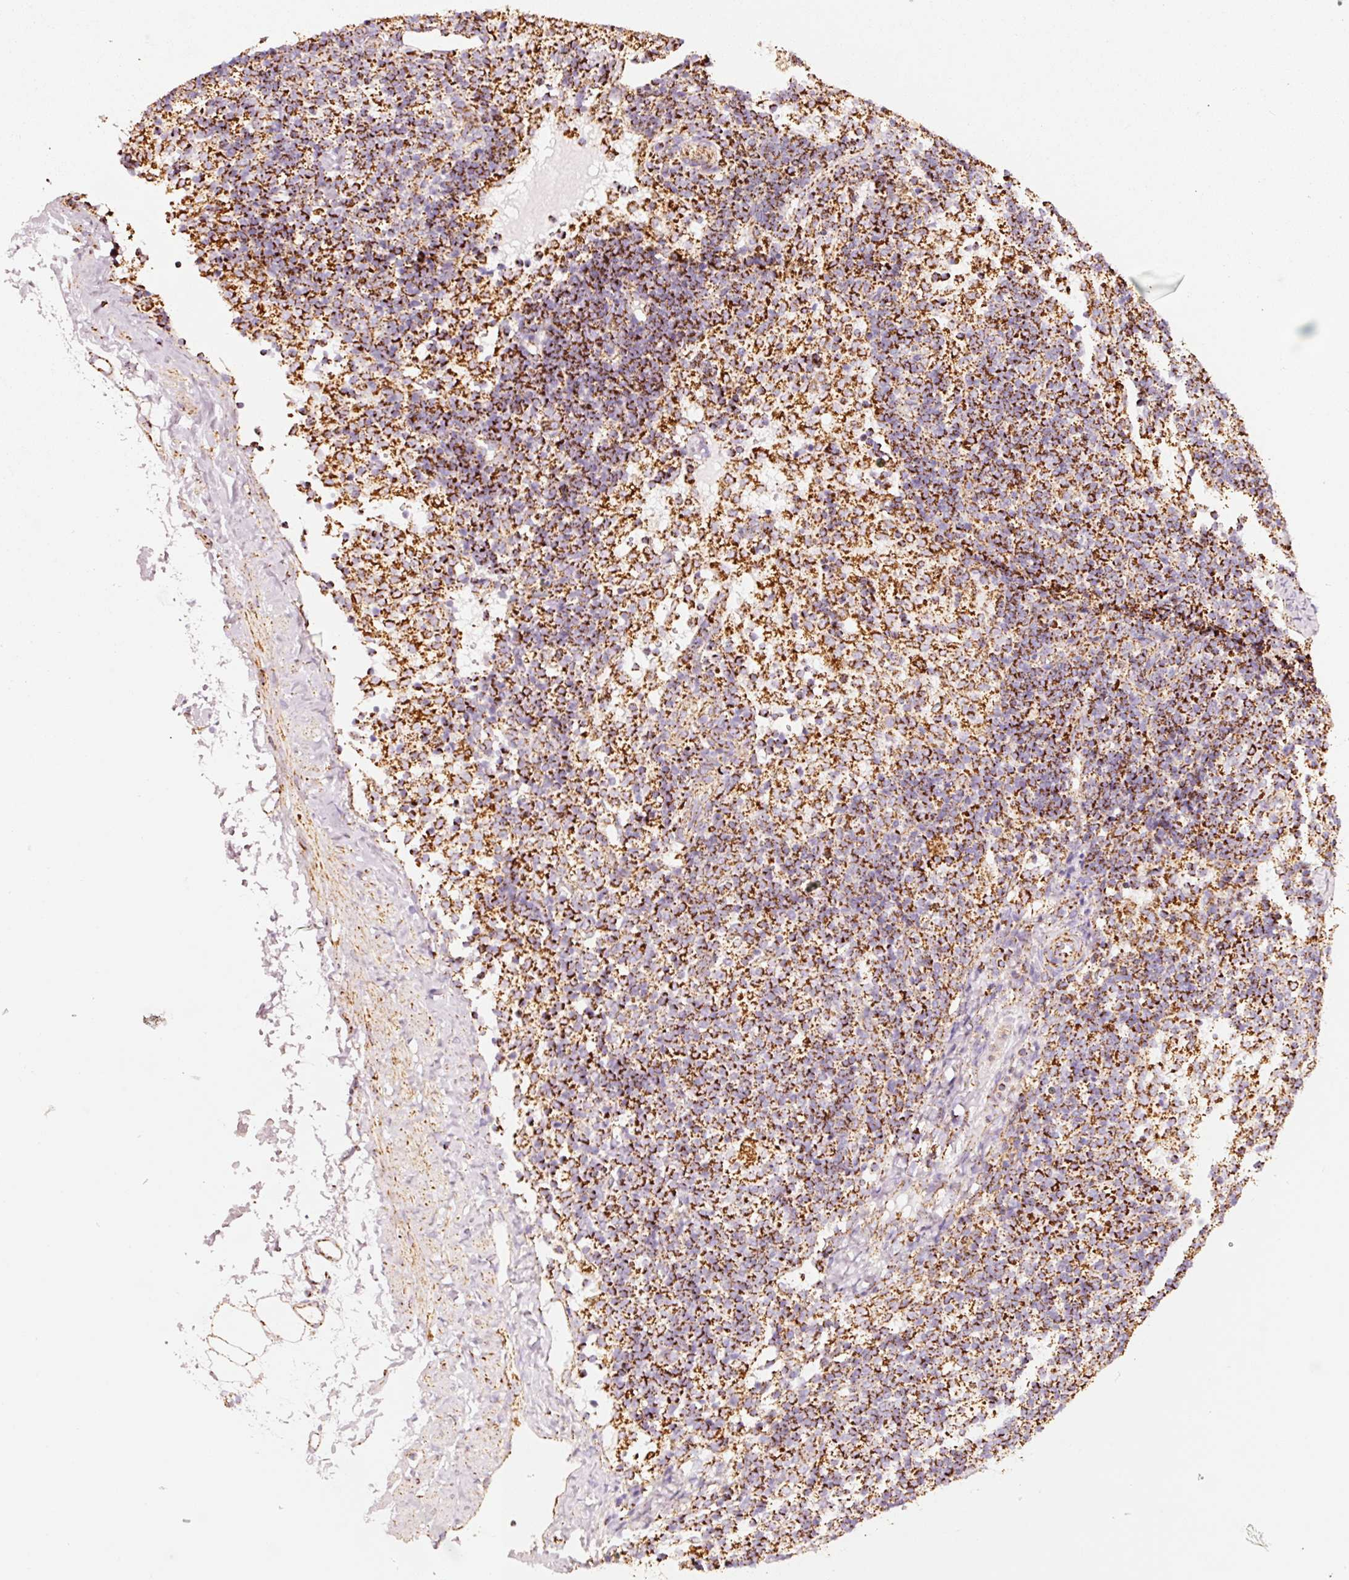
{"staining": {"intensity": "strong", "quantity": ">75%", "location": "cytoplasmic/membranous"}, "tissue": "lymph node", "cell_type": "Germinal center cells", "image_type": "normal", "snomed": [{"axis": "morphology", "description": "Normal tissue, NOS"}, {"axis": "topography", "description": "Lymph node"}], "caption": "A brown stain shows strong cytoplasmic/membranous positivity of a protein in germinal center cells of unremarkable lymph node. The protein is stained brown, and the nuclei are stained in blue (DAB (3,3'-diaminobenzidine) IHC with brightfield microscopy, high magnification).", "gene": "MT", "patient": {"sex": "female", "age": 52}}